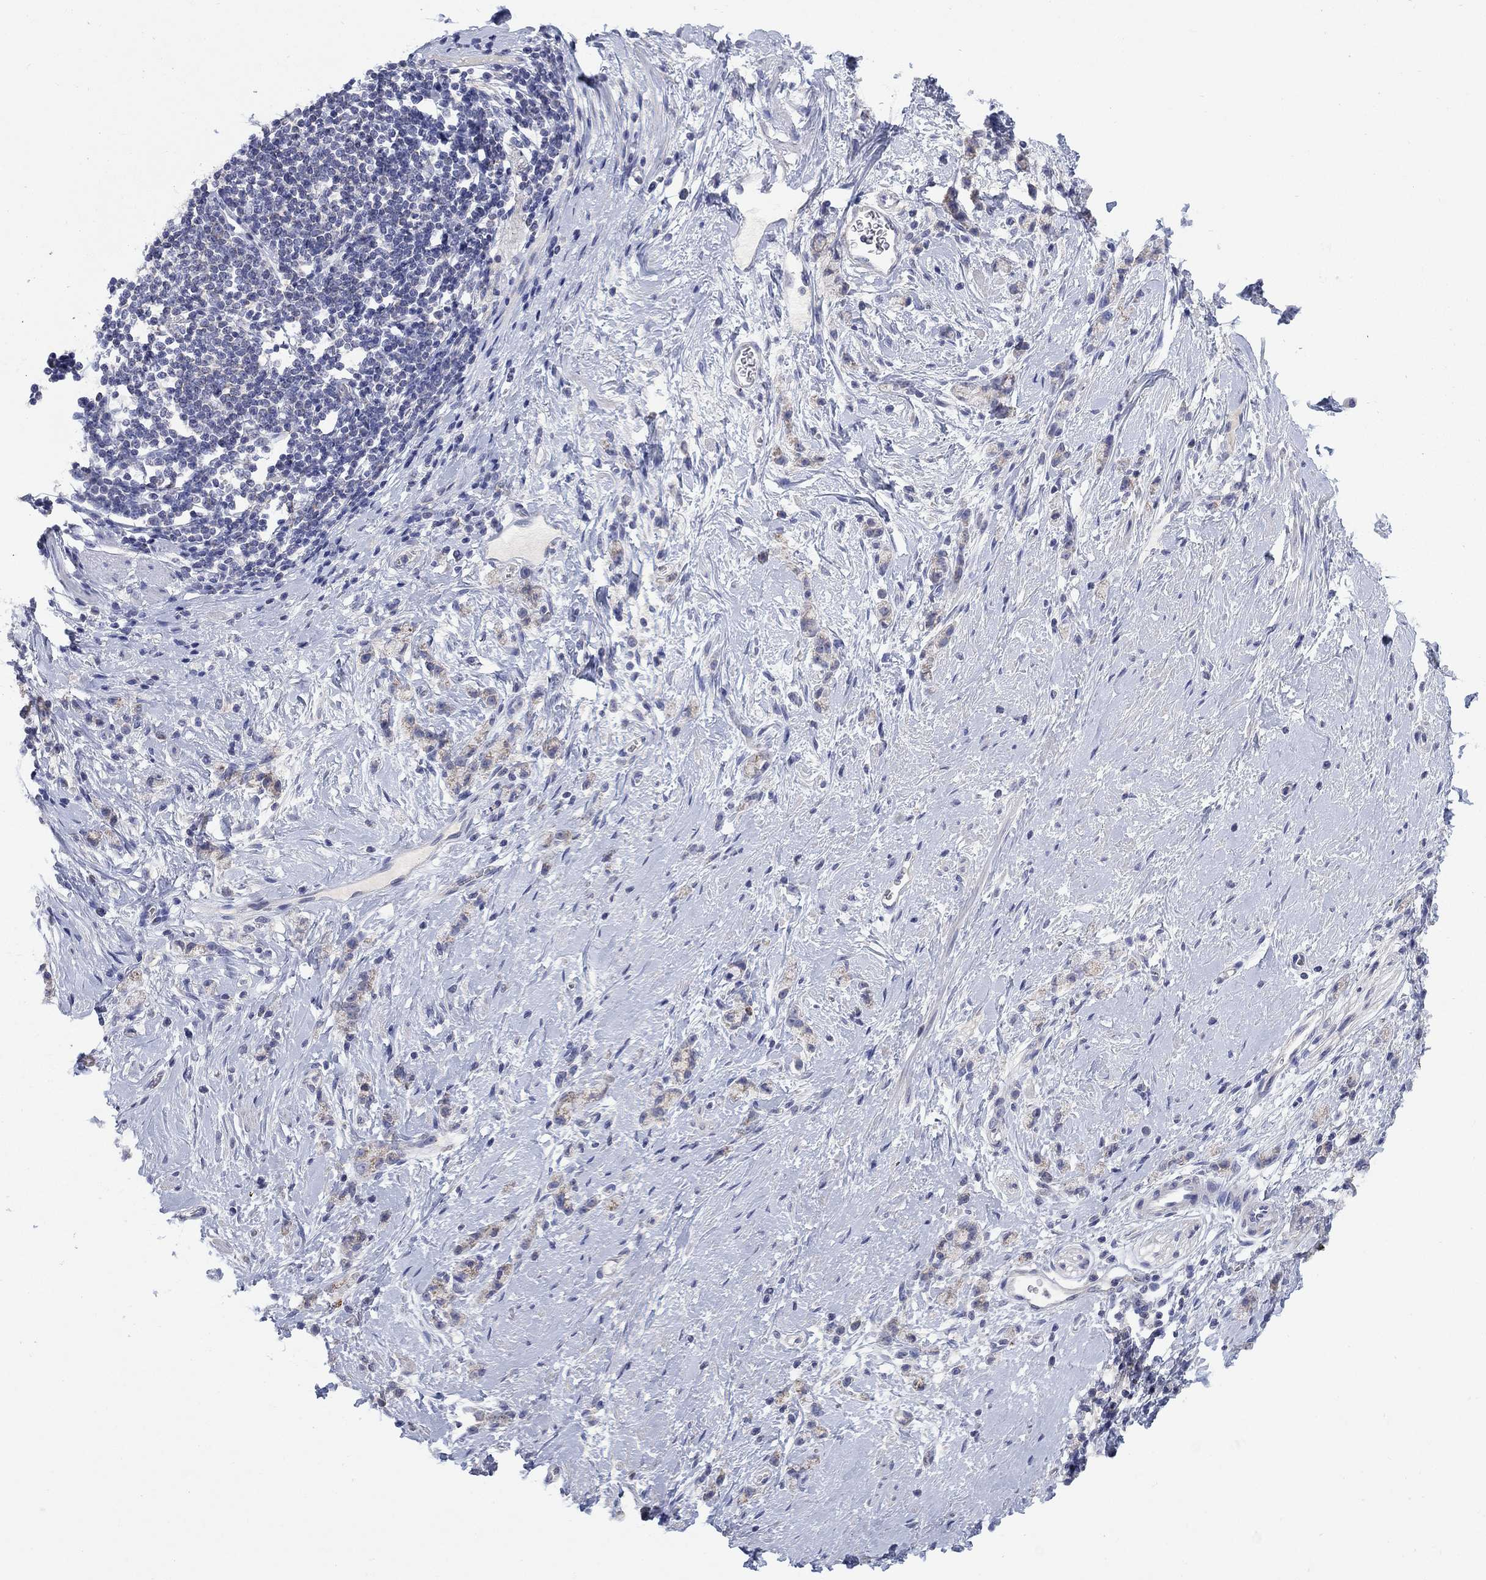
{"staining": {"intensity": "weak", "quantity": ">75%", "location": "cytoplasmic/membranous"}, "tissue": "stomach cancer", "cell_type": "Tumor cells", "image_type": "cancer", "snomed": [{"axis": "morphology", "description": "Adenocarcinoma, NOS"}, {"axis": "topography", "description": "Stomach"}], "caption": "The micrograph reveals a brown stain indicating the presence of a protein in the cytoplasmic/membranous of tumor cells in stomach cancer (adenocarcinoma).", "gene": "CLVS1", "patient": {"sex": "male", "age": 58}}